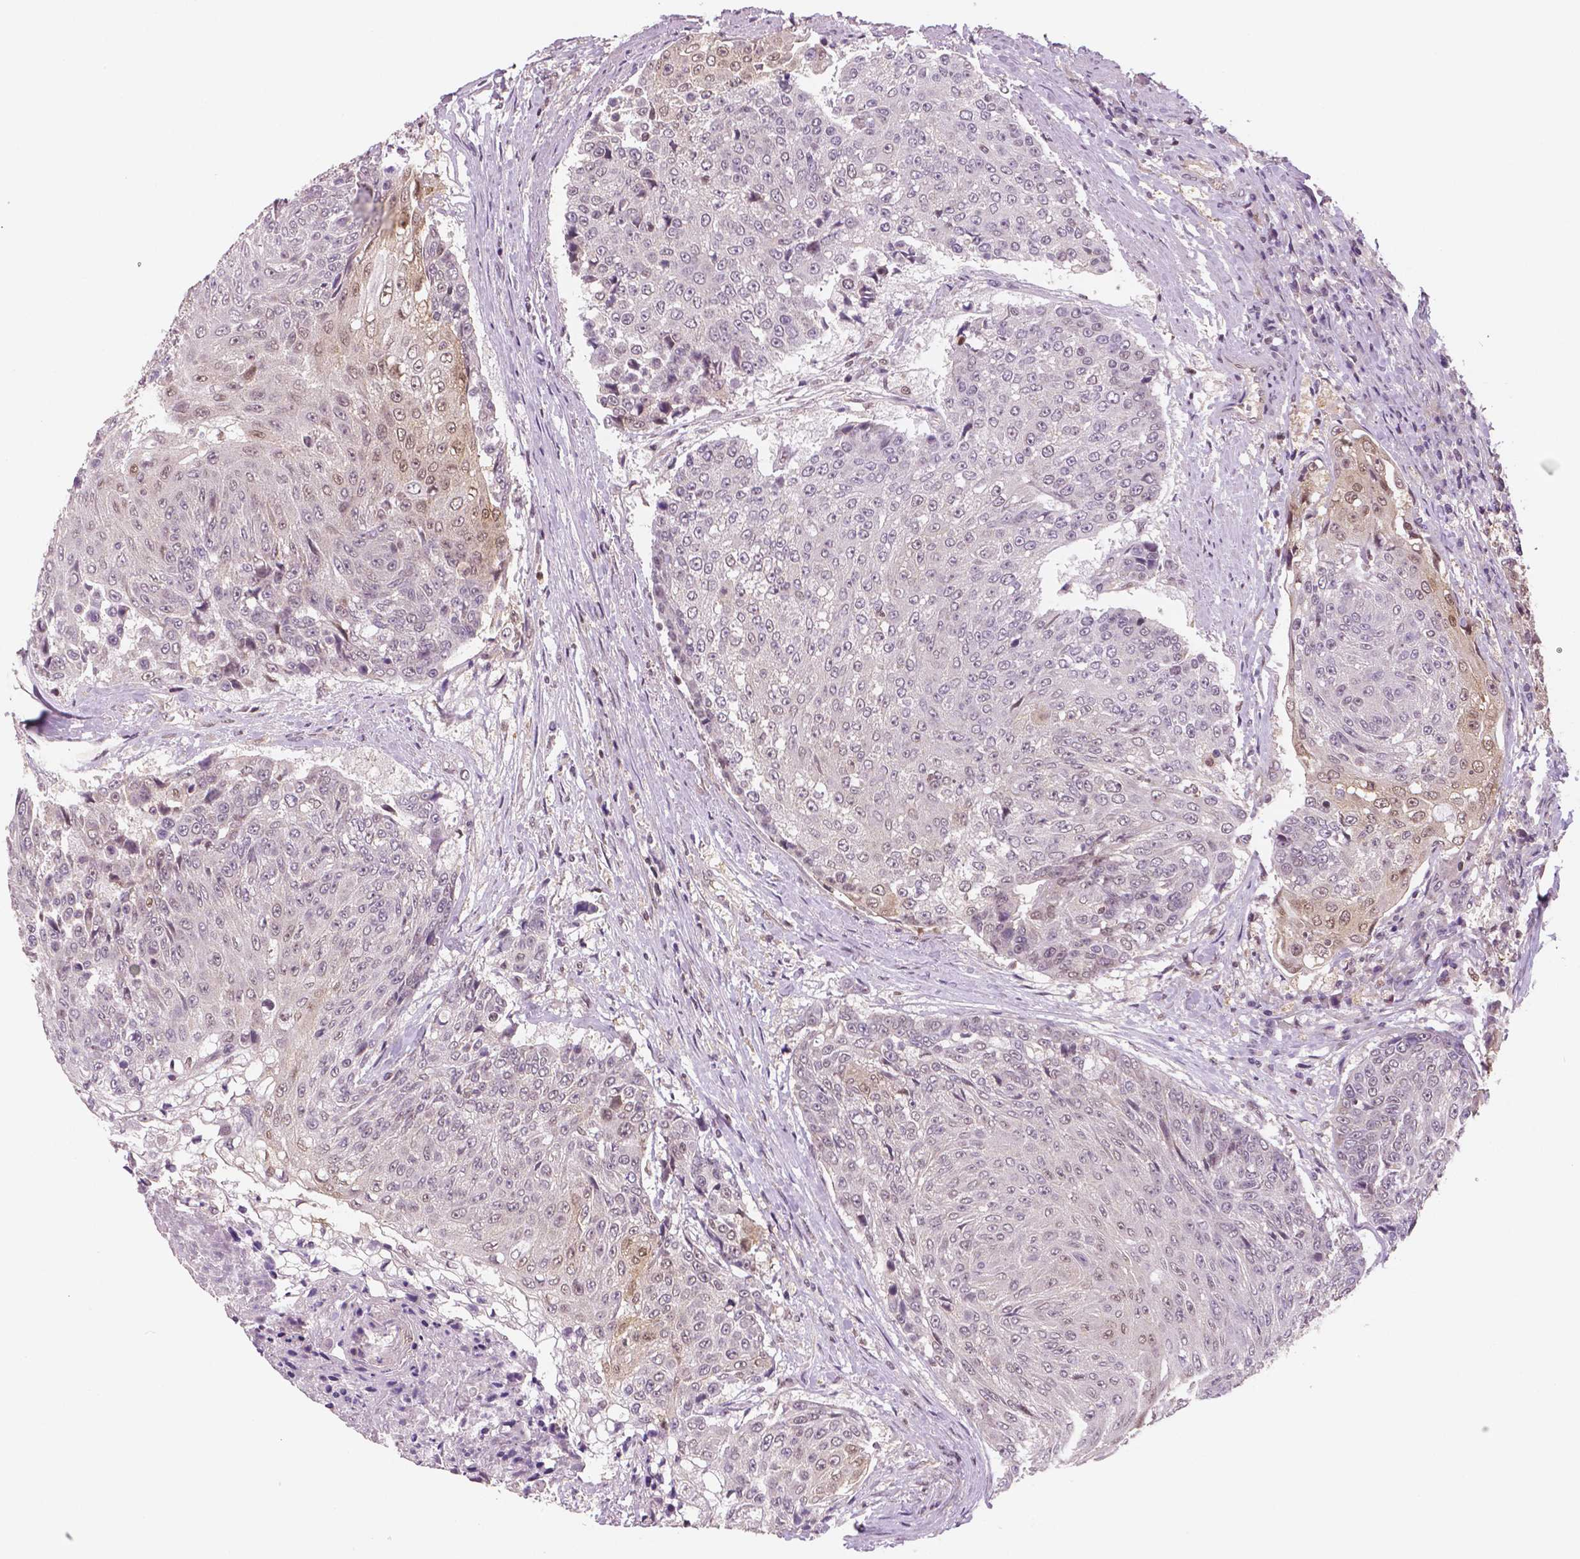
{"staining": {"intensity": "moderate", "quantity": "25%-75%", "location": "cytoplasmic/membranous,nuclear"}, "tissue": "urothelial cancer", "cell_type": "Tumor cells", "image_type": "cancer", "snomed": [{"axis": "morphology", "description": "Urothelial carcinoma, High grade"}, {"axis": "topography", "description": "Urinary bladder"}], "caption": "Immunohistochemistry (DAB) staining of high-grade urothelial carcinoma demonstrates moderate cytoplasmic/membranous and nuclear protein staining in approximately 25%-75% of tumor cells. (IHC, brightfield microscopy, high magnification).", "gene": "STAT3", "patient": {"sex": "female", "age": 63}}